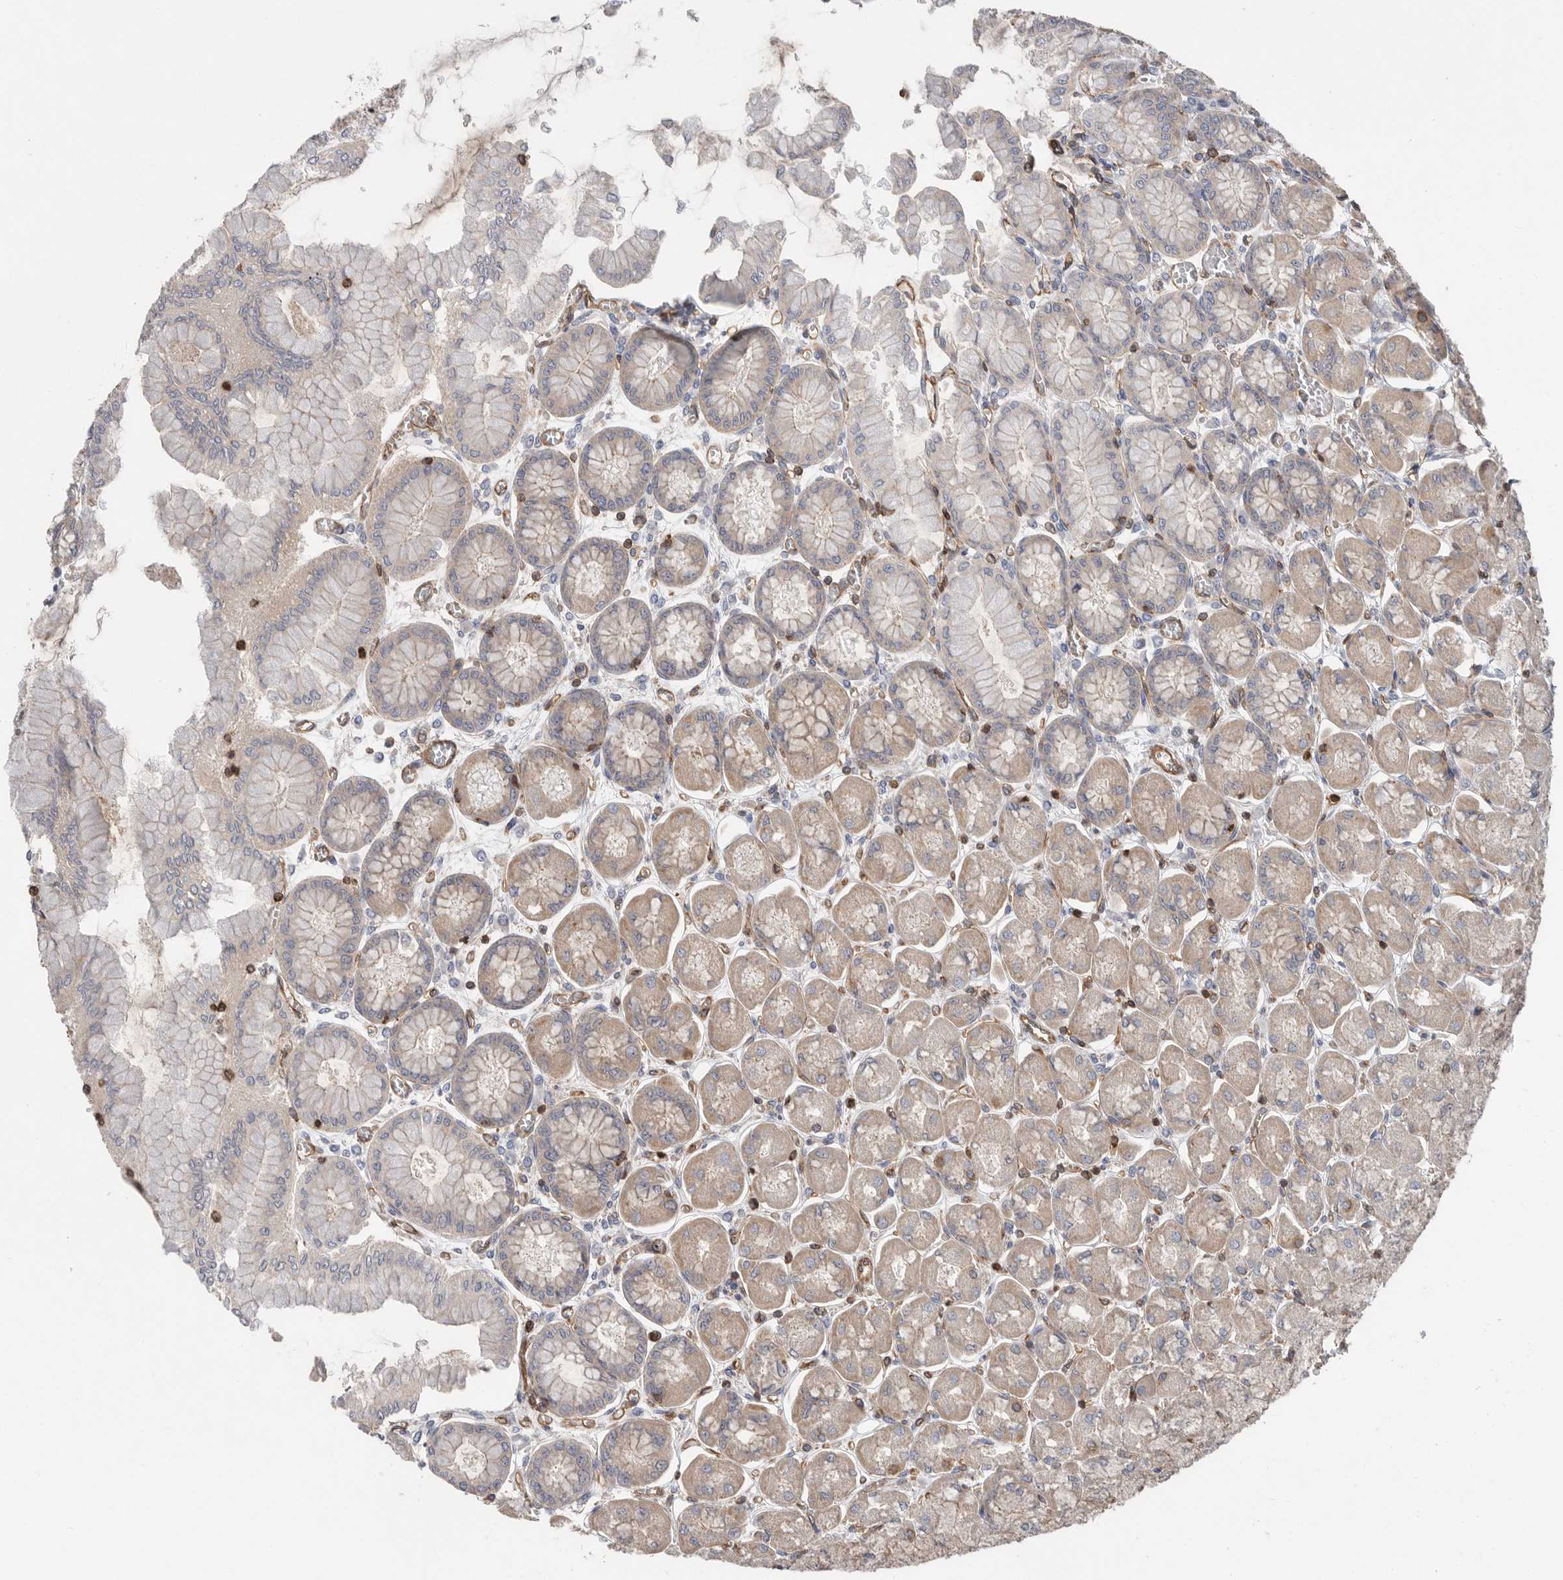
{"staining": {"intensity": "moderate", "quantity": ">75%", "location": "cytoplasmic/membranous"}, "tissue": "stomach", "cell_type": "Glandular cells", "image_type": "normal", "snomed": [{"axis": "morphology", "description": "Normal tissue, NOS"}, {"axis": "topography", "description": "Stomach, upper"}], "caption": "Brown immunohistochemical staining in unremarkable stomach displays moderate cytoplasmic/membranous expression in approximately >75% of glandular cells.", "gene": "PRKCH", "patient": {"sex": "female", "age": 56}}